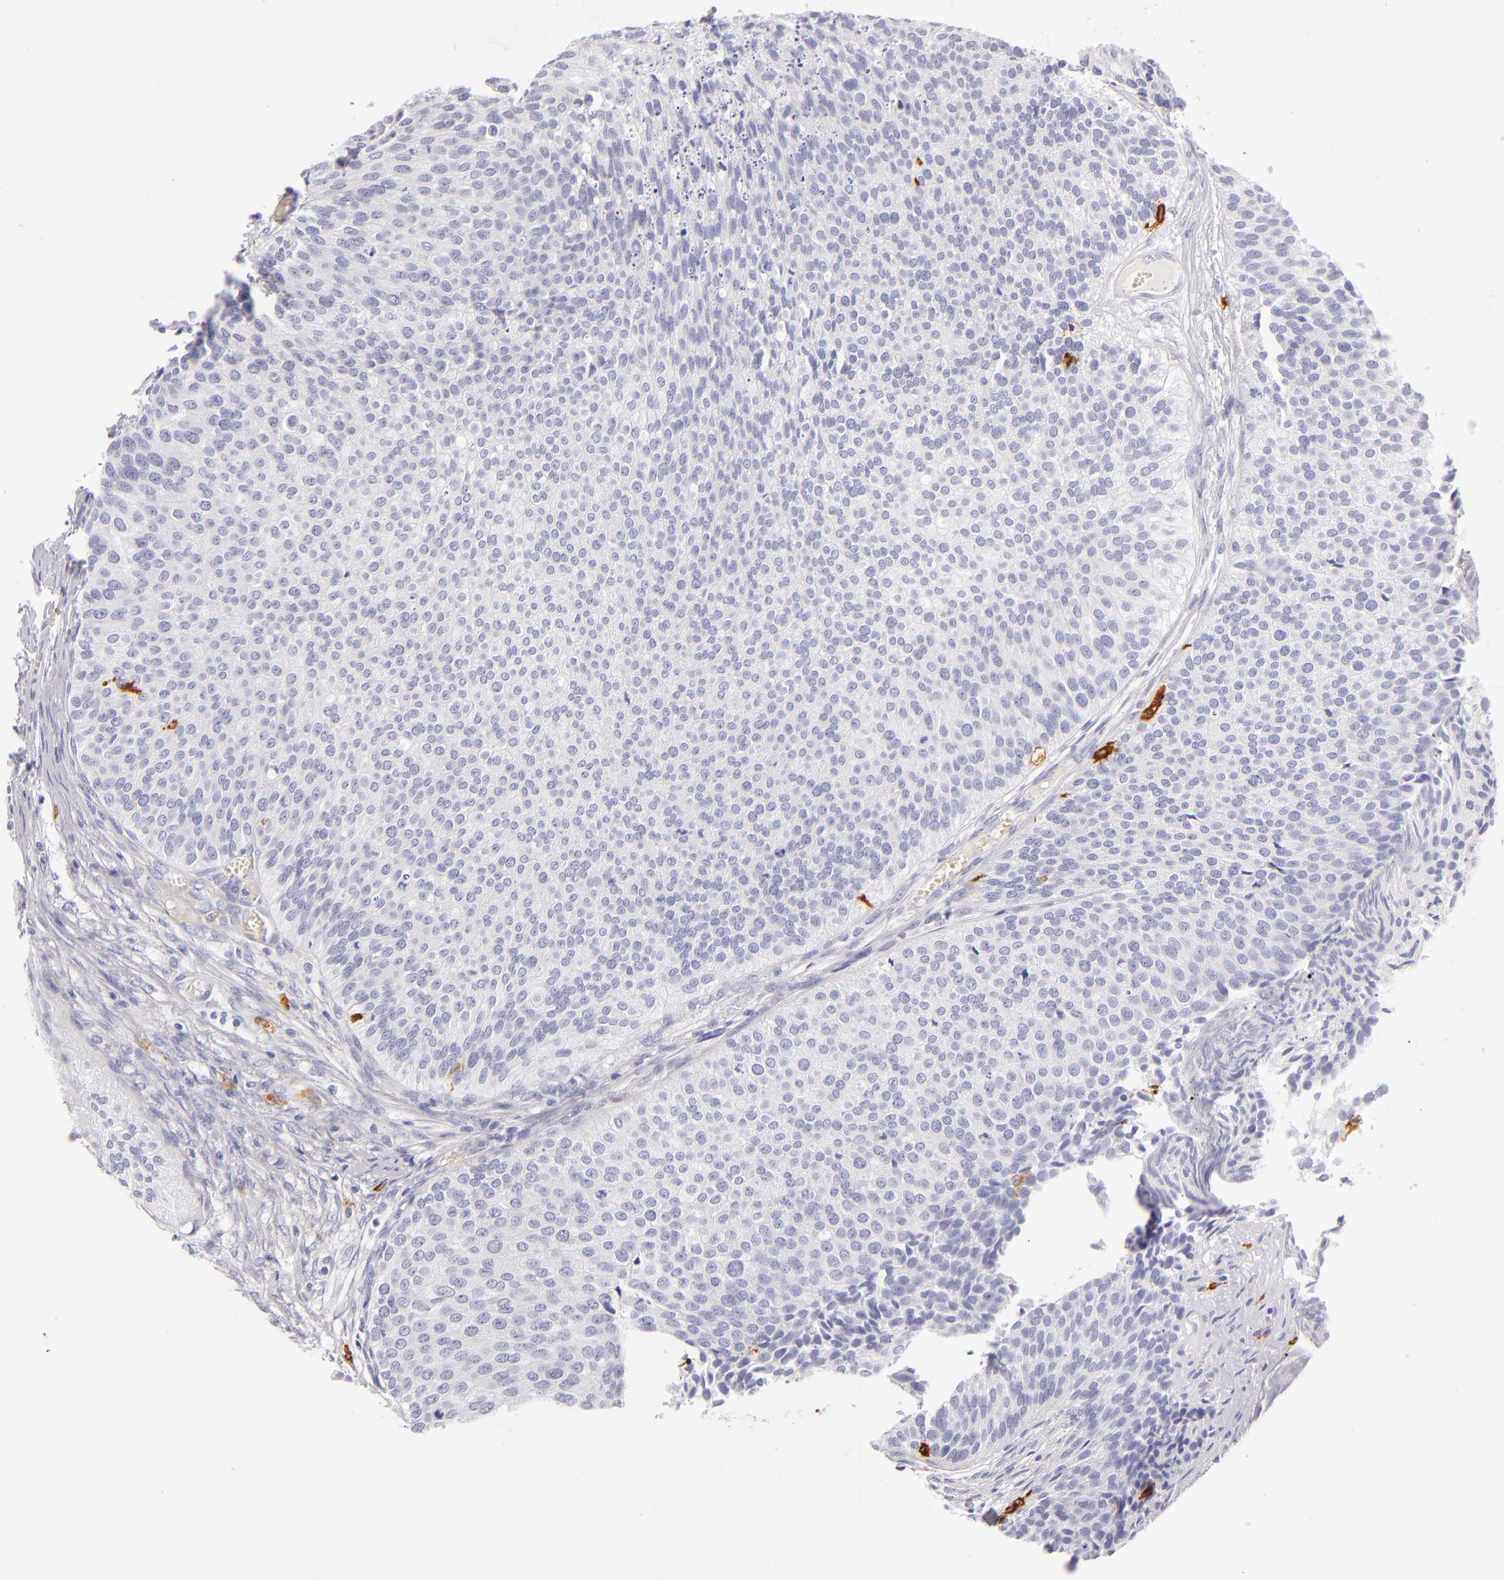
{"staining": {"intensity": "negative", "quantity": "none", "location": "none"}, "tissue": "urothelial cancer", "cell_type": "Tumor cells", "image_type": "cancer", "snomed": [{"axis": "morphology", "description": "Urothelial carcinoma, Low grade"}, {"axis": "topography", "description": "Urinary bladder"}], "caption": "This photomicrograph is of urothelial cancer stained with immunohistochemistry (IHC) to label a protein in brown with the nuclei are counter-stained blue. There is no expression in tumor cells.", "gene": "CD207", "patient": {"sex": "male", "age": 84}}